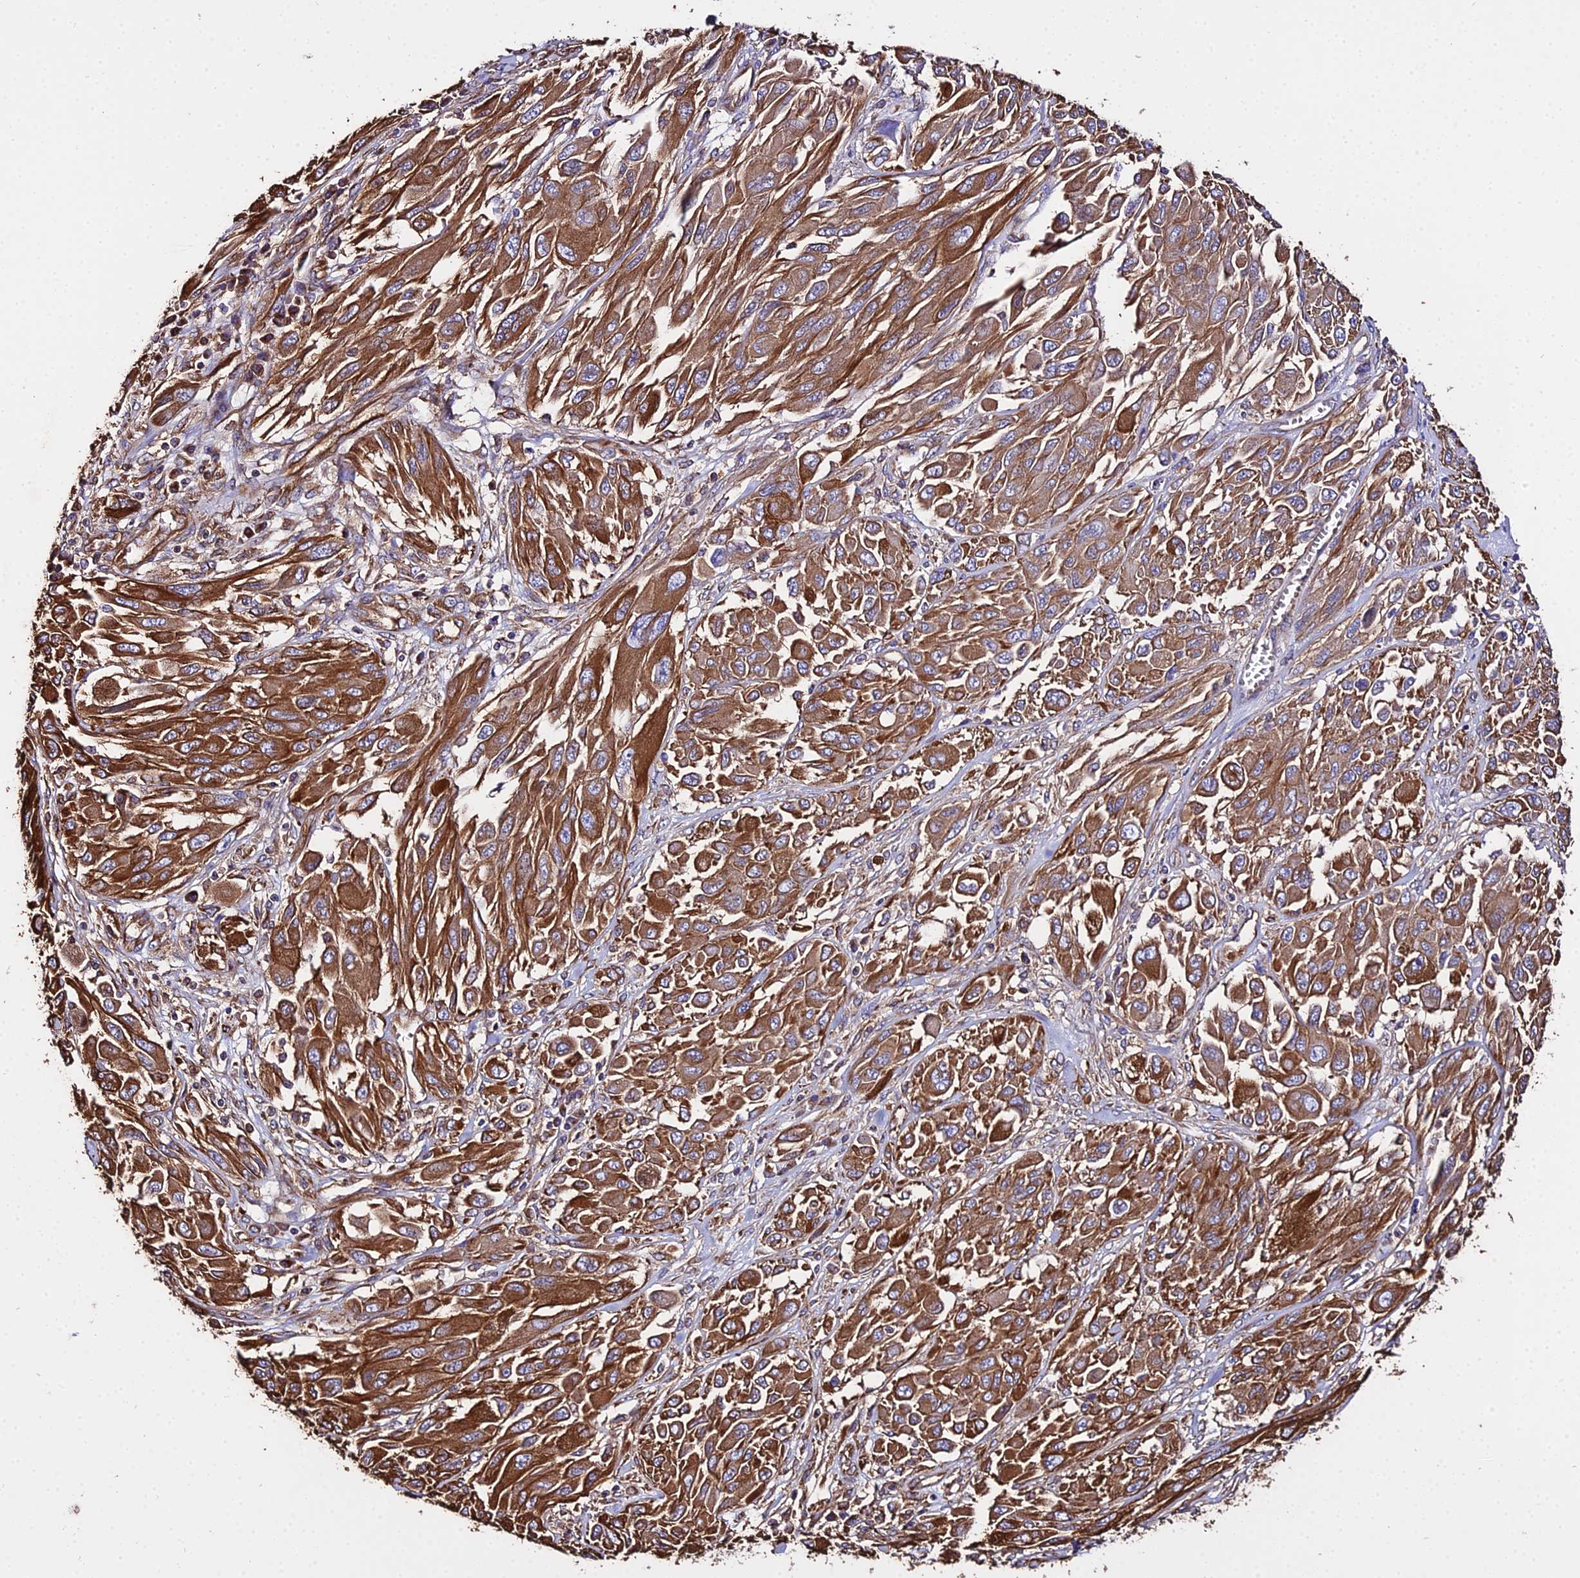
{"staining": {"intensity": "strong", "quantity": ">75%", "location": "cytoplasmic/membranous"}, "tissue": "melanoma", "cell_type": "Tumor cells", "image_type": "cancer", "snomed": [{"axis": "morphology", "description": "Malignant melanoma, NOS"}, {"axis": "topography", "description": "Skin"}], "caption": "Malignant melanoma was stained to show a protein in brown. There is high levels of strong cytoplasmic/membranous expression in about >75% of tumor cells.", "gene": "TUBA3D", "patient": {"sex": "female", "age": 91}}